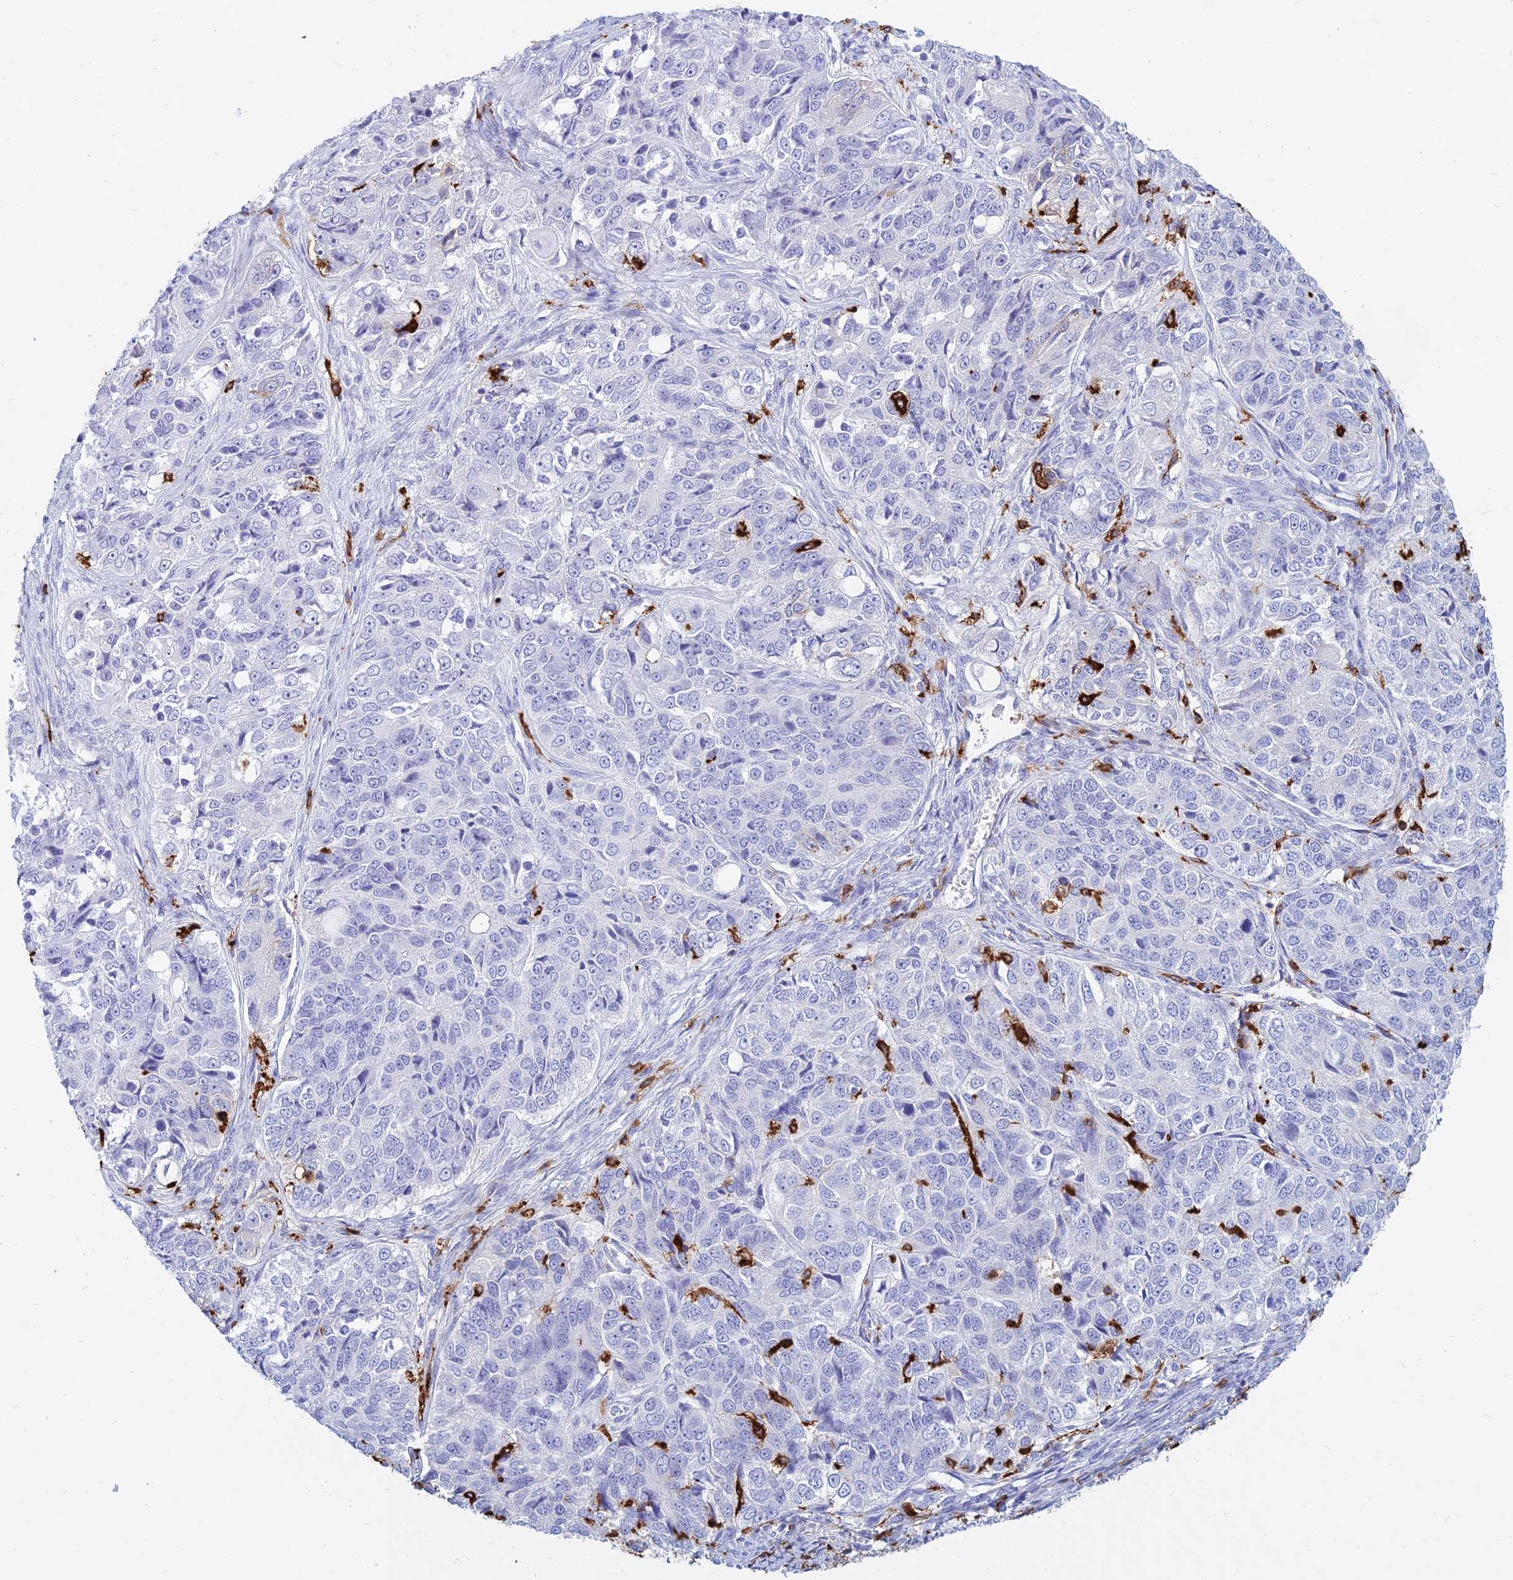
{"staining": {"intensity": "negative", "quantity": "none", "location": "none"}, "tissue": "ovarian cancer", "cell_type": "Tumor cells", "image_type": "cancer", "snomed": [{"axis": "morphology", "description": "Carcinoma, endometroid"}, {"axis": "topography", "description": "Ovary"}], "caption": "Protein analysis of ovarian cancer displays no significant staining in tumor cells. (DAB IHC, high magnification).", "gene": "HLA-DRB1", "patient": {"sex": "female", "age": 51}}